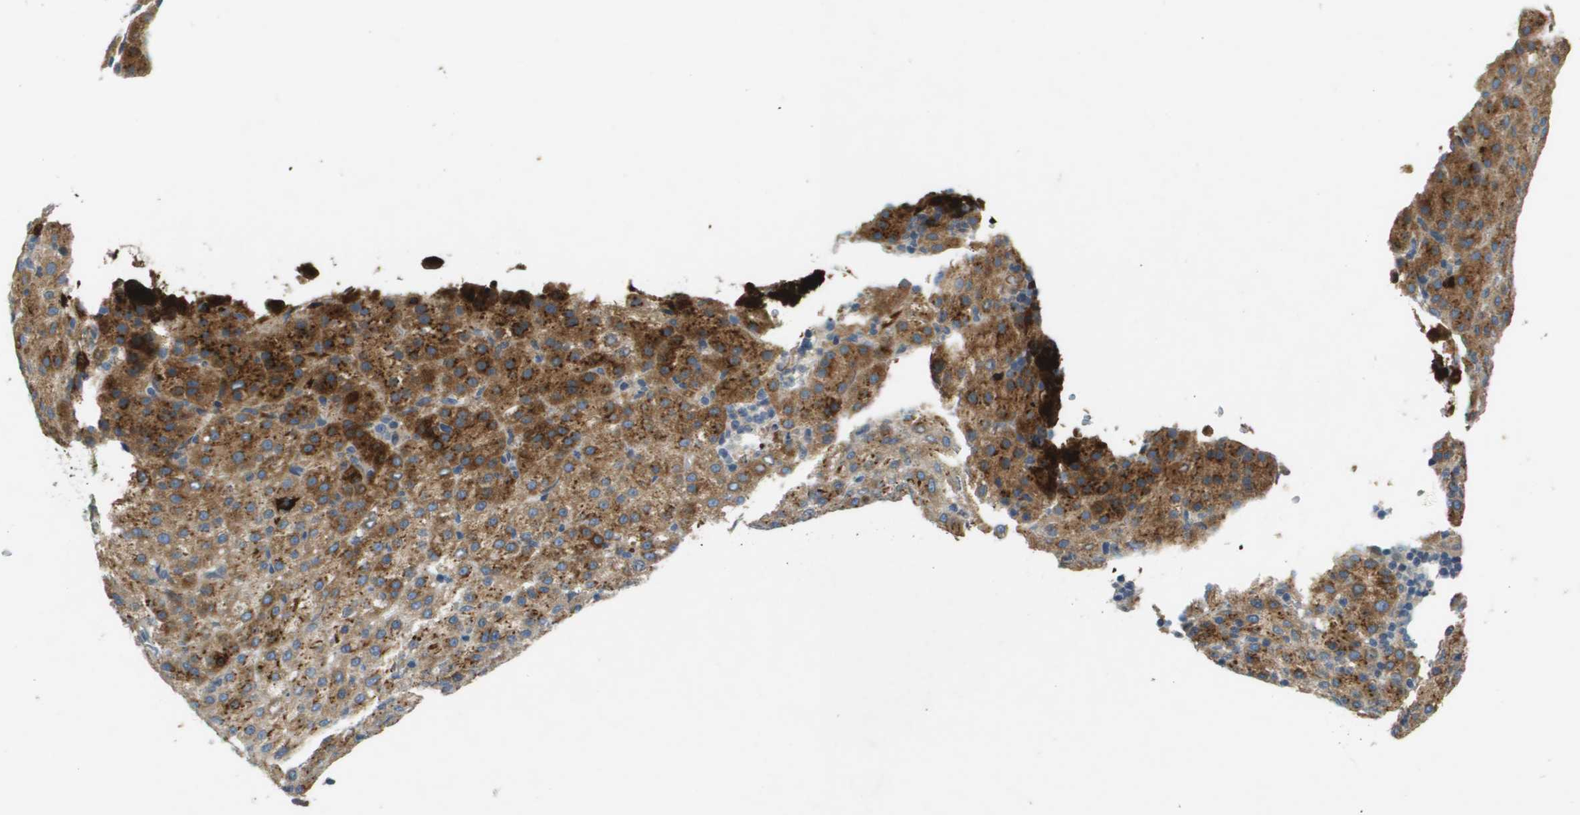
{"staining": {"intensity": "moderate", "quantity": ">75%", "location": "cytoplasmic/membranous"}, "tissue": "liver cancer", "cell_type": "Tumor cells", "image_type": "cancer", "snomed": [{"axis": "morphology", "description": "Carcinoma, Hepatocellular, NOS"}, {"axis": "topography", "description": "Liver"}], "caption": "Moderate cytoplasmic/membranous expression for a protein is appreciated in approximately >75% of tumor cells of hepatocellular carcinoma (liver) using immunohistochemistry.", "gene": "VTN", "patient": {"sex": "female", "age": 58}}